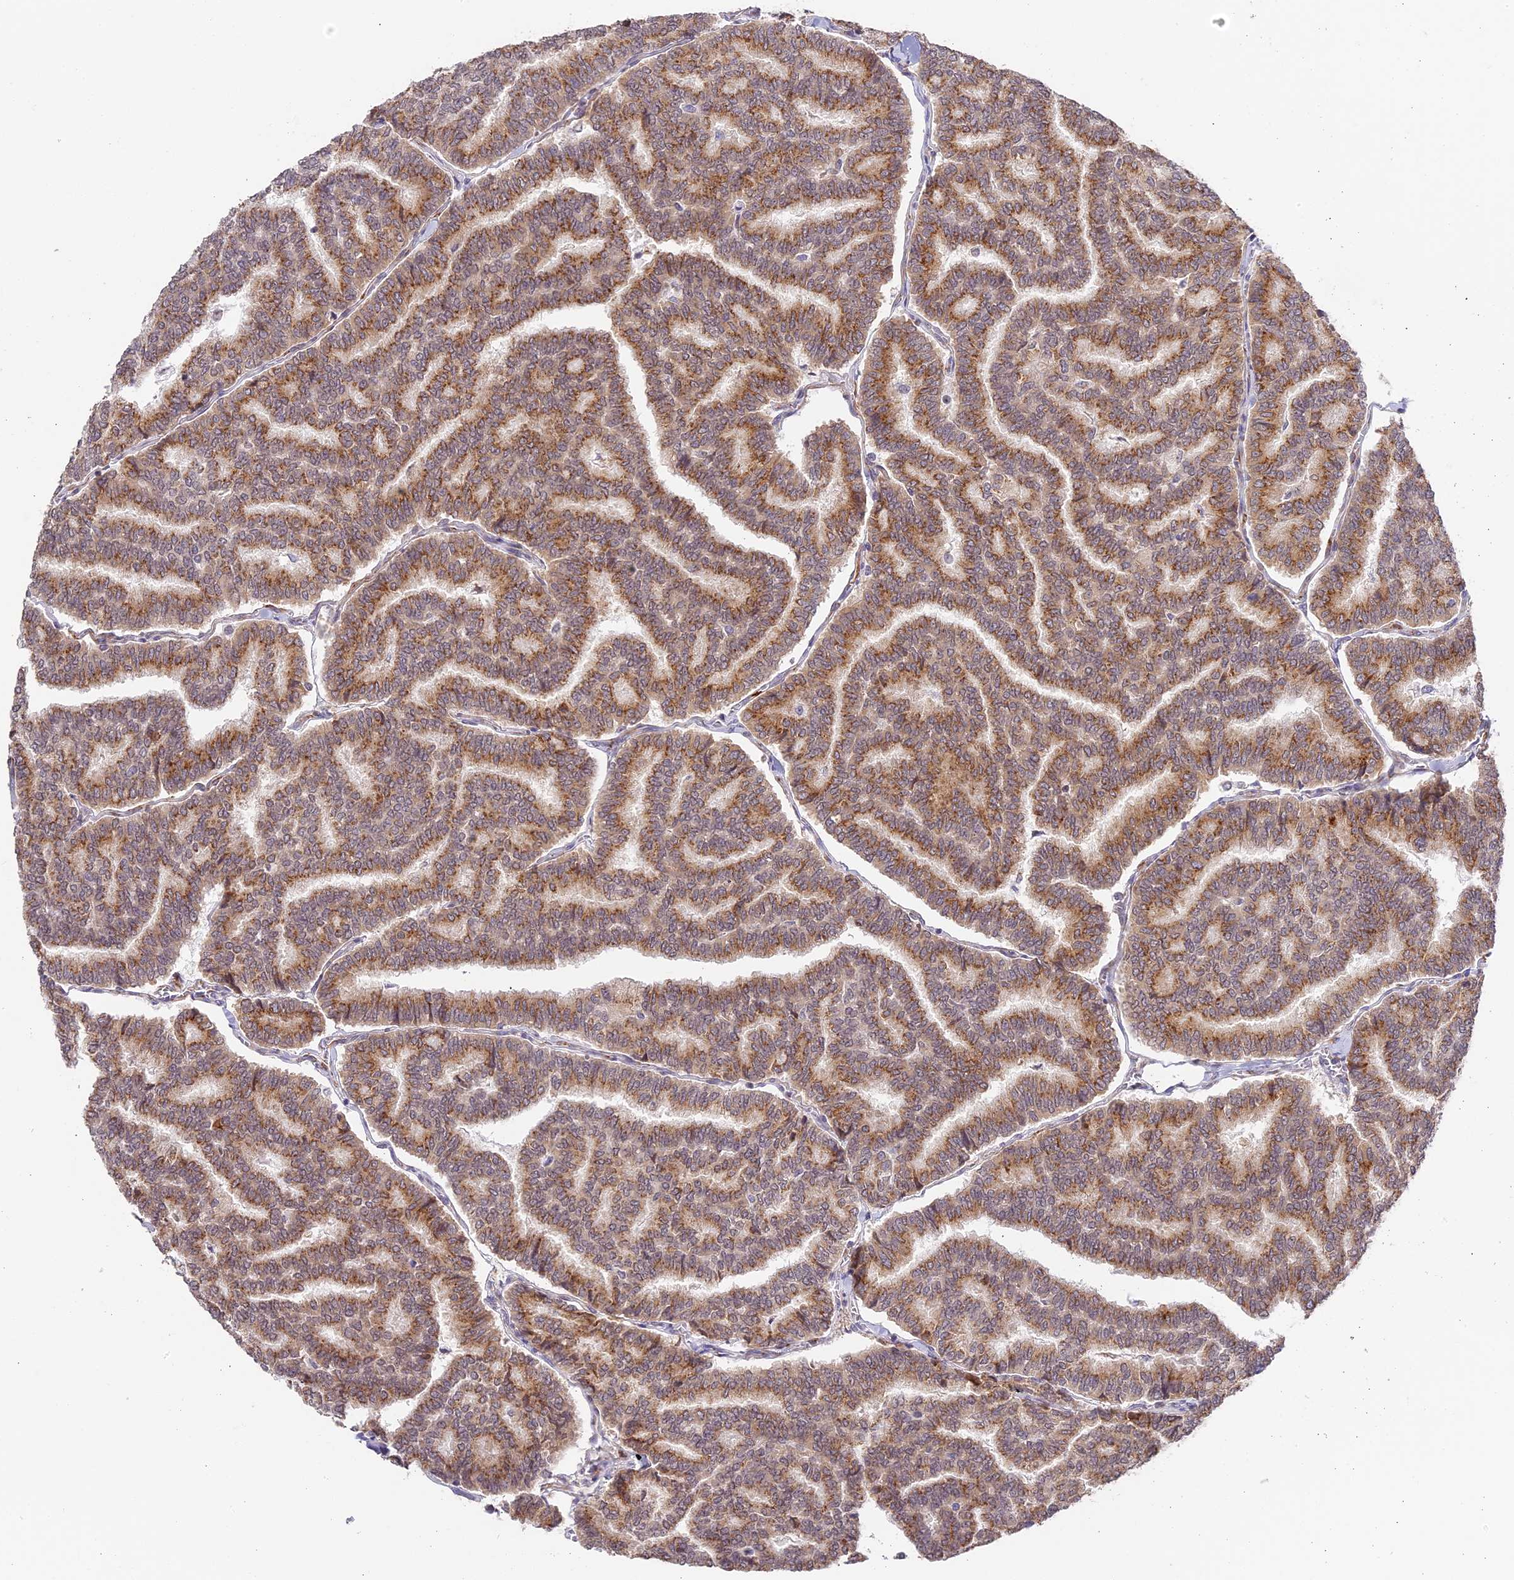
{"staining": {"intensity": "moderate", "quantity": ">75%", "location": "cytoplasmic/membranous"}, "tissue": "thyroid cancer", "cell_type": "Tumor cells", "image_type": "cancer", "snomed": [{"axis": "morphology", "description": "Papillary adenocarcinoma, NOS"}, {"axis": "topography", "description": "Thyroid gland"}], "caption": "Approximately >75% of tumor cells in human papillary adenocarcinoma (thyroid) show moderate cytoplasmic/membranous protein positivity as visualized by brown immunohistochemical staining.", "gene": "HEATR5B", "patient": {"sex": "female", "age": 35}}